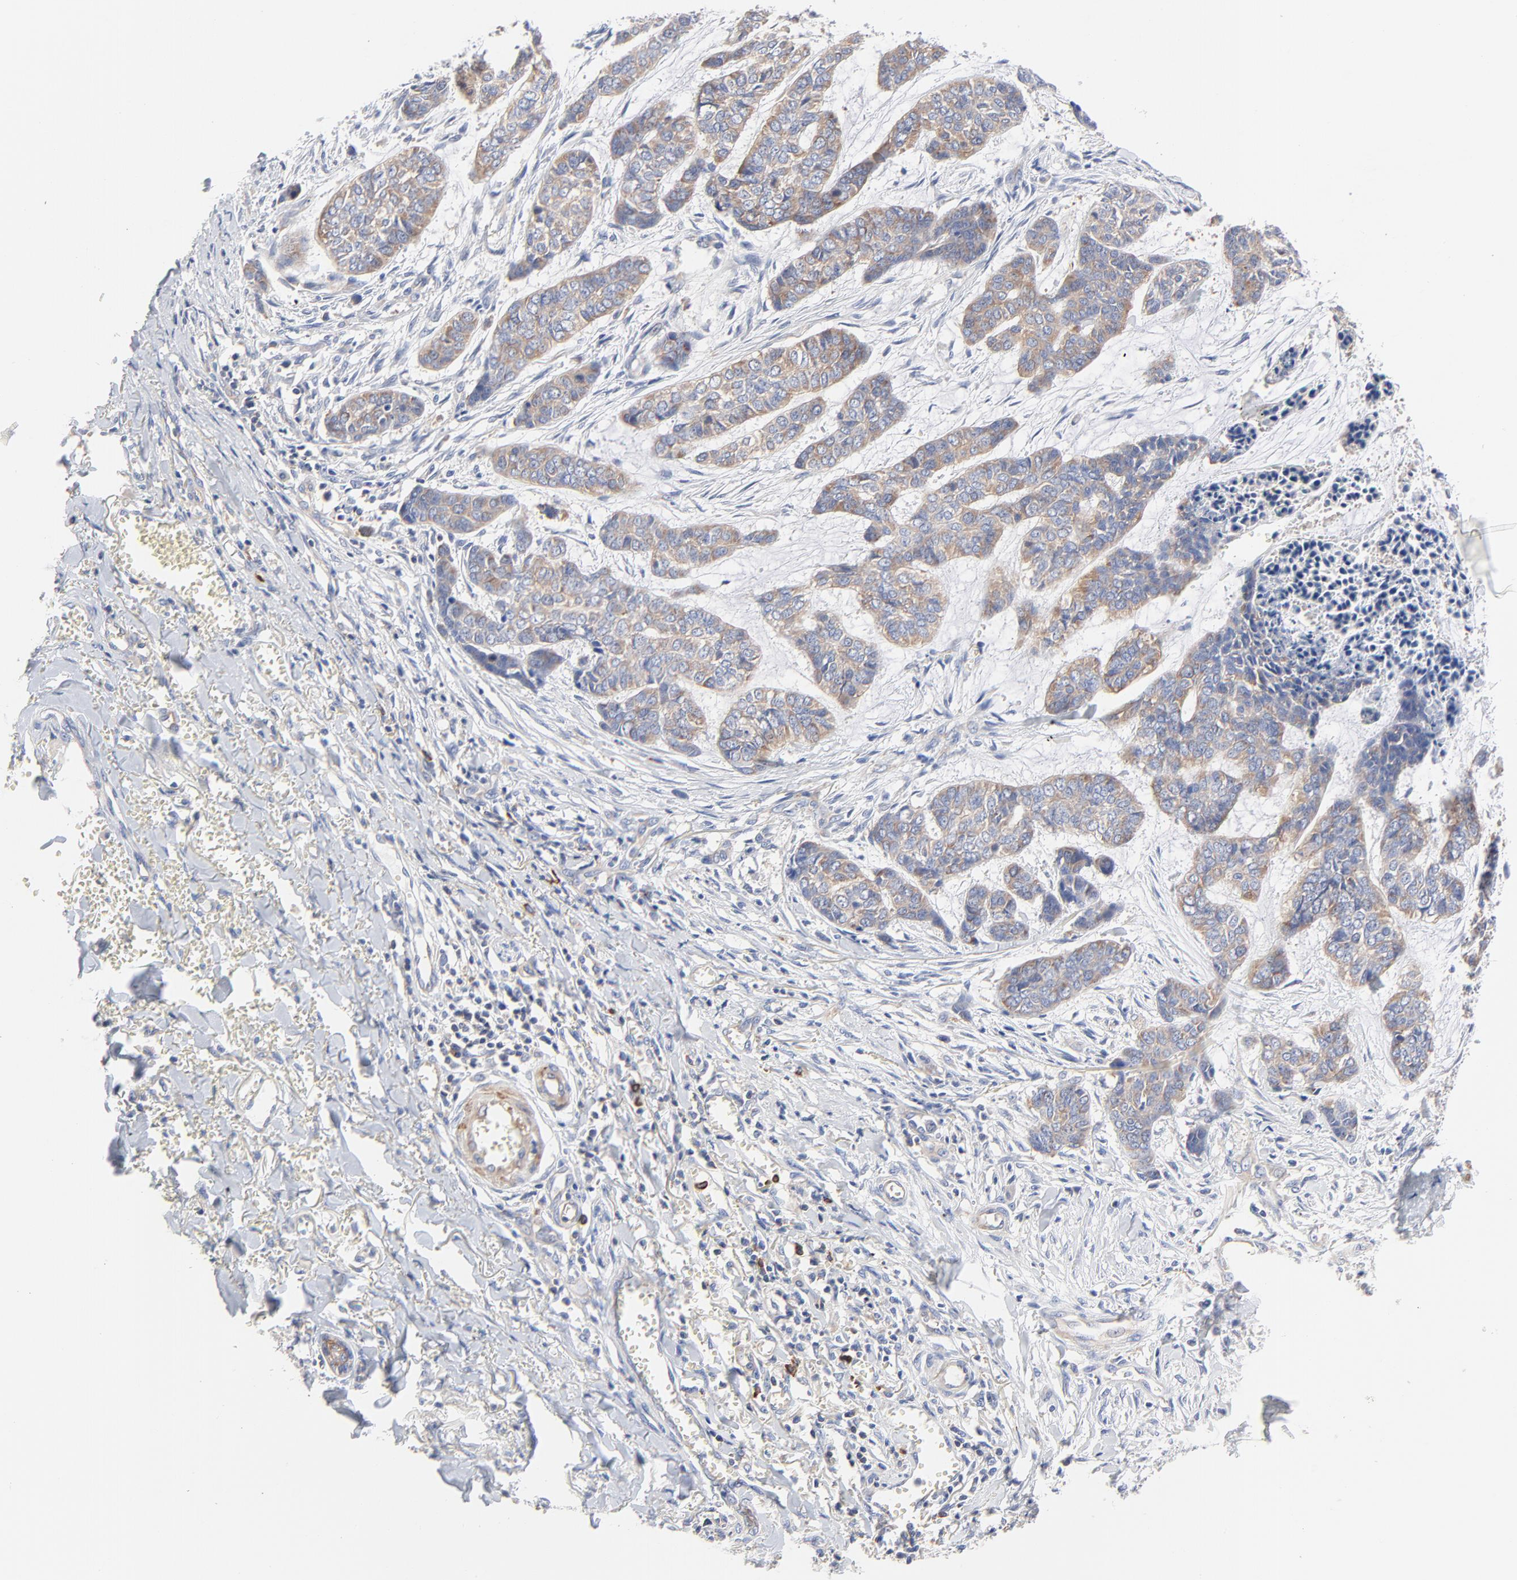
{"staining": {"intensity": "moderate", "quantity": ">75%", "location": "cytoplasmic/membranous"}, "tissue": "skin cancer", "cell_type": "Tumor cells", "image_type": "cancer", "snomed": [{"axis": "morphology", "description": "Basal cell carcinoma"}, {"axis": "topography", "description": "Skin"}], "caption": "DAB immunohistochemical staining of human skin cancer (basal cell carcinoma) shows moderate cytoplasmic/membranous protein expression in approximately >75% of tumor cells. The staining was performed using DAB, with brown indicating positive protein expression. Nuclei are stained blue with hematoxylin.", "gene": "CD2AP", "patient": {"sex": "female", "age": 64}}